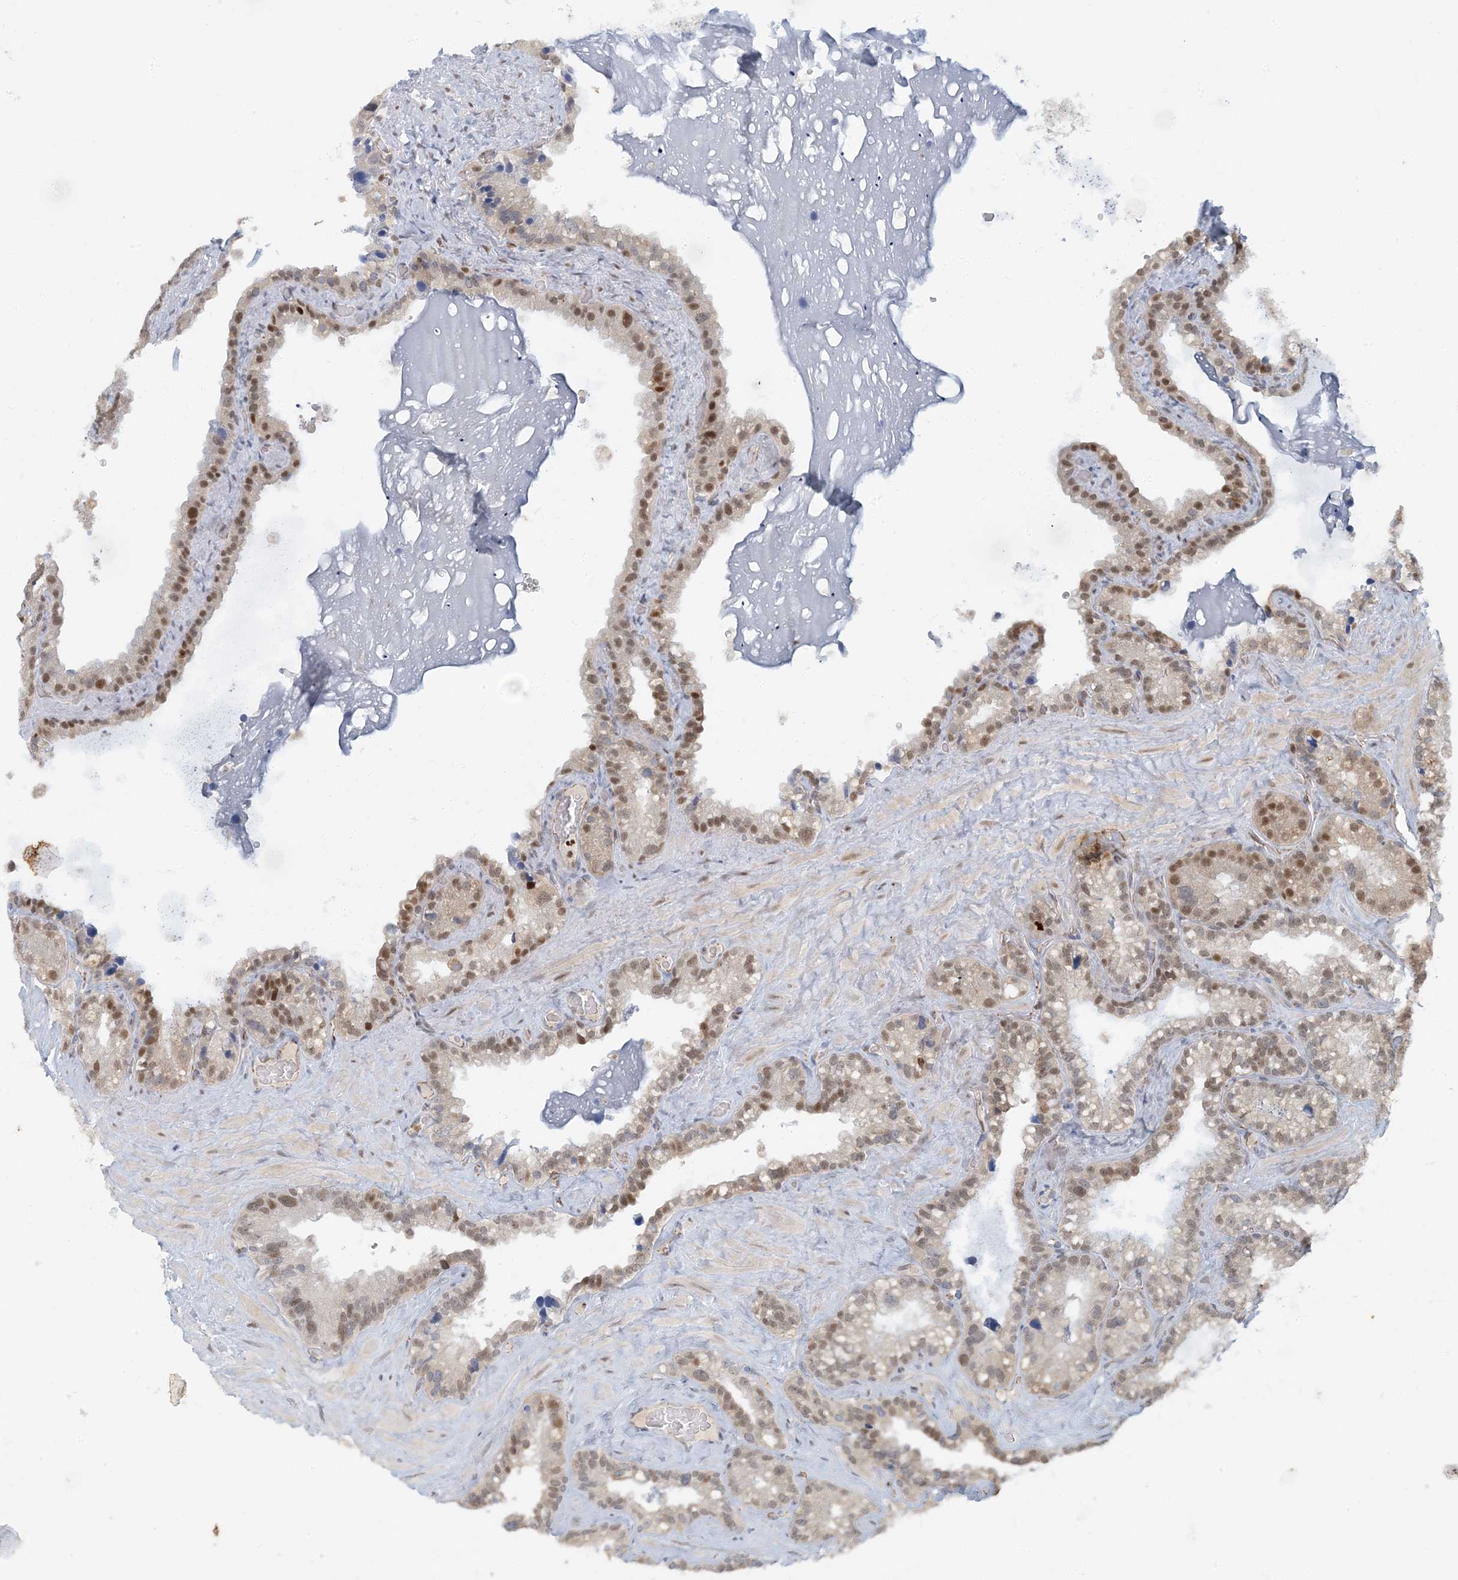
{"staining": {"intensity": "moderate", "quantity": ">75%", "location": "nuclear"}, "tissue": "seminal vesicle", "cell_type": "Glandular cells", "image_type": "normal", "snomed": [{"axis": "morphology", "description": "Normal tissue, NOS"}, {"axis": "topography", "description": "Prostate"}, {"axis": "topography", "description": "Seminal veicle"}], "caption": "Glandular cells exhibit moderate nuclear positivity in about >75% of cells in benign seminal vesicle. The staining was performed using DAB to visualize the protein expression in brown, while the nuclei were stained in blue with hematoxylin (Magnification: 20x).", "gene": "AK9", "patient": {"sex": "male", "age": 68}}